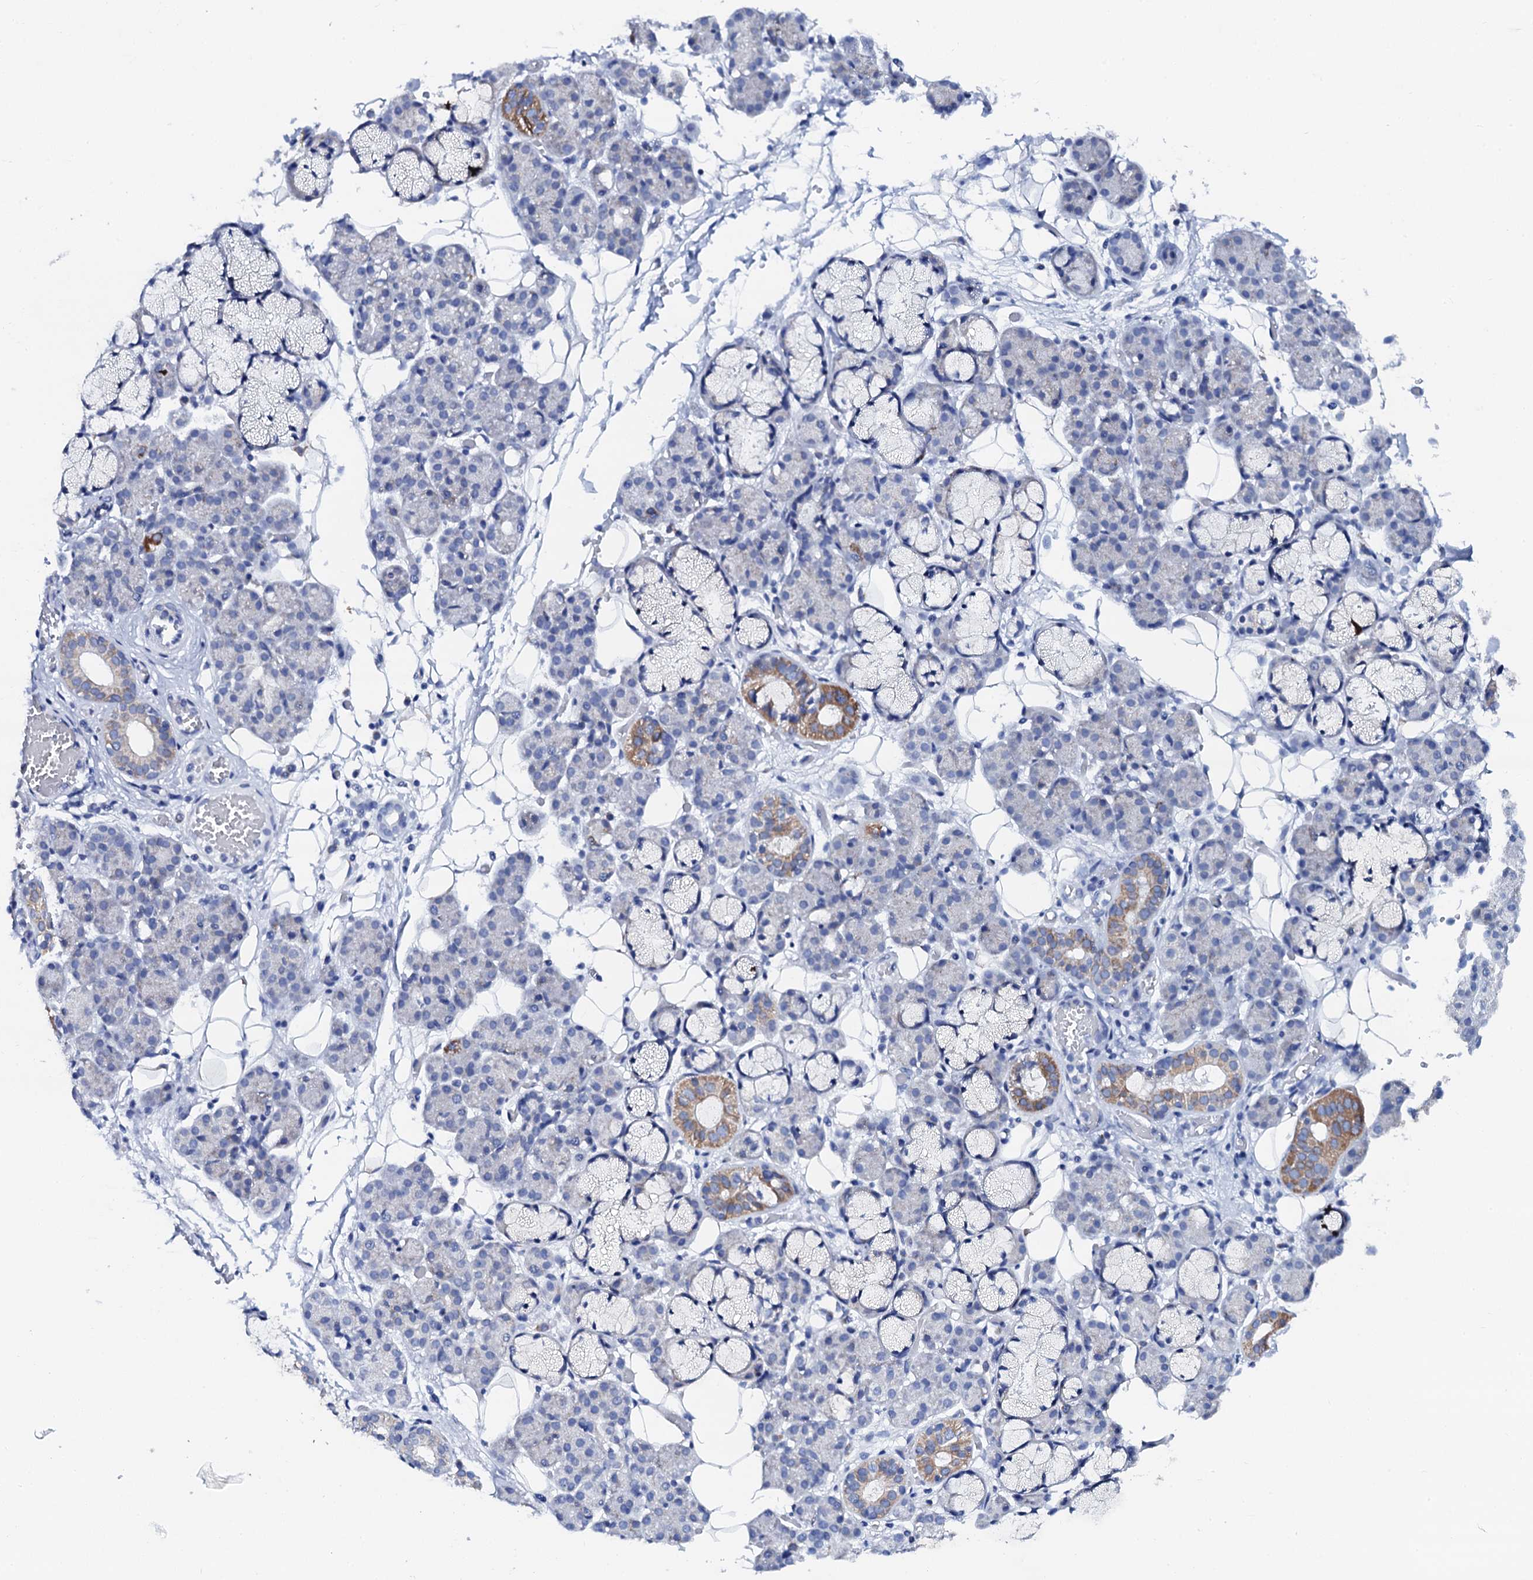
{"staining": {"intensity": "moderate", "quantity": "<25%", "location": "cytoplasmic/membranous"}, "tissue": "salivary gland", "cell_type": "Glandular cells", "image_type": "normal", "snomed": [{"axis": "morphology", "description": "Normal tissue, NOS"}, {"axis": "topography", "description": "Salivary gland"}], "caption": "Unremarkable salivary gland was stained to show a protein in brown. There is low levels of moderate cytoplasmic/membranous staining in about <25% of glandular cells. Immunohistochemistry stains the protein in brown and the nuclei are stained blue.", "gene": "ACADSB", "patient": {"sex": "male", "age": 63}}